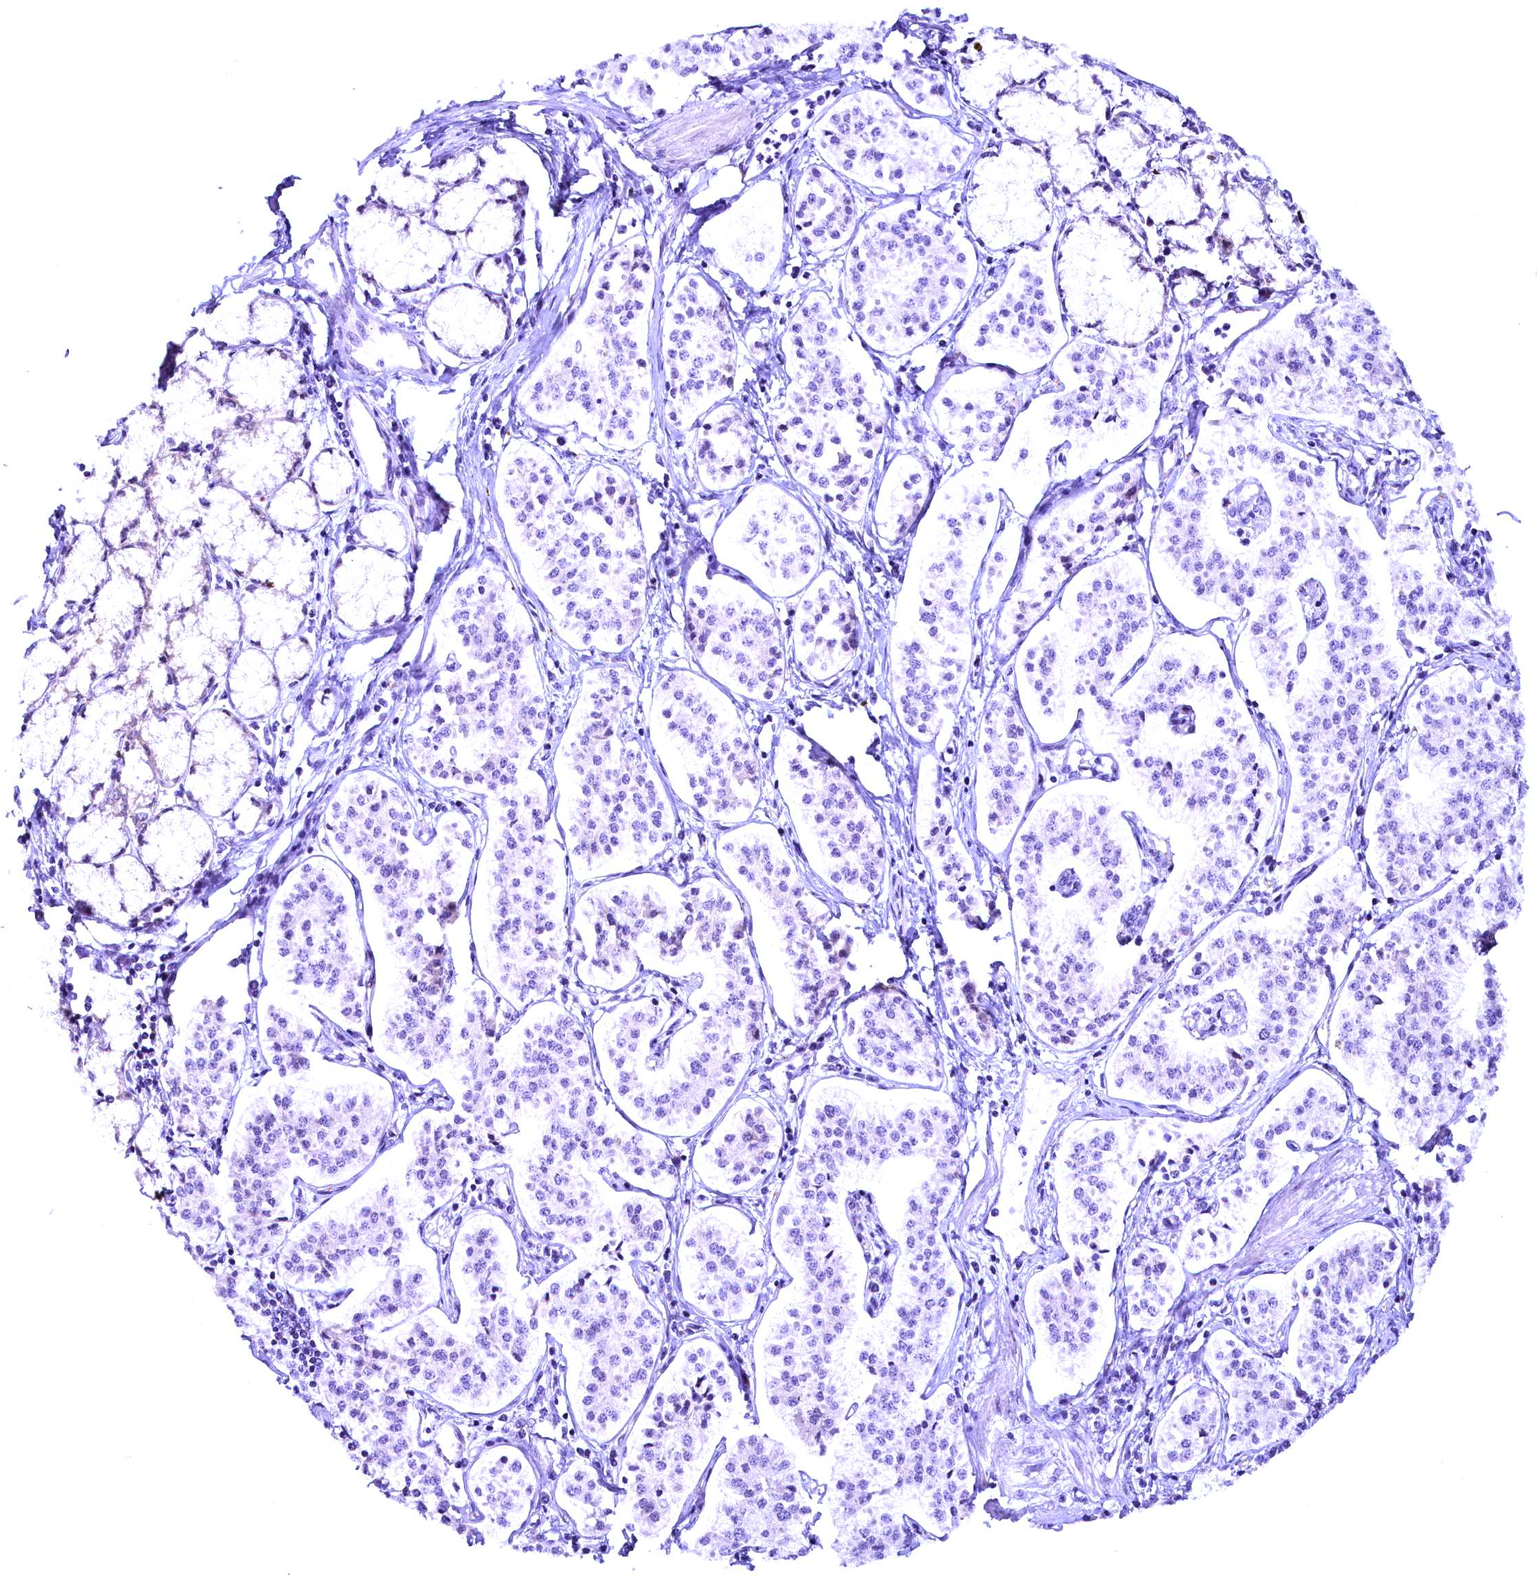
{"staining": {"intensity": "negative", "quantity": "none", "location": "none"}, "tissue": "pancreatic cancer", "cell_type": "Tumor cells", "image_type": "cancer", "snomed": [{"axis": "morphology", "description": "Adenocarcinoma, NOS"}, {"axis": "topography", "description": "Pancreas"}], "caption": "A photomicrograph of human pancreatic cancer (adenocarcinoma) is negative for staining in tumor cells.", "gene": "CCDC106", "patient": {"sex": "female", "age": 50}}